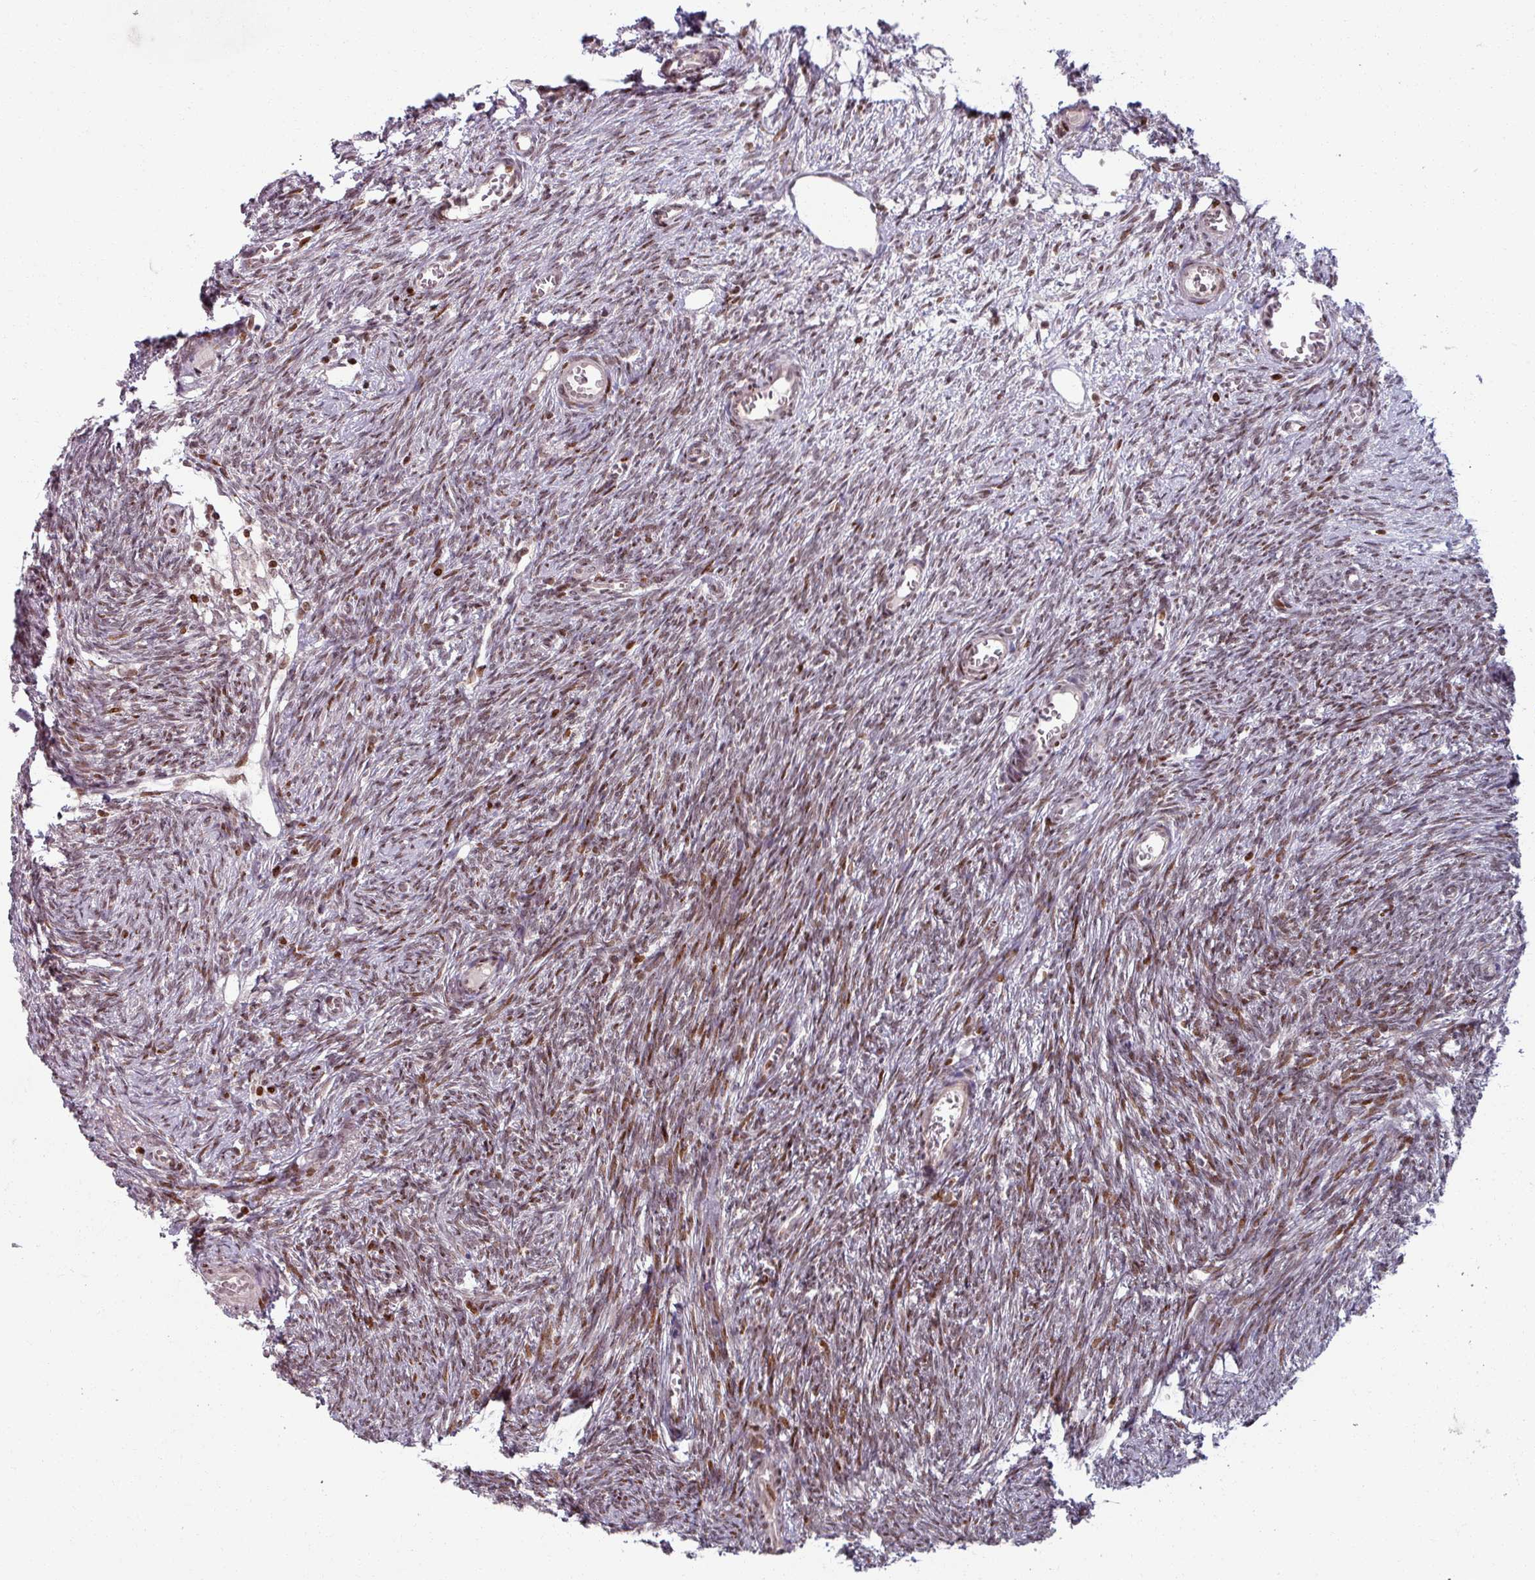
{"staining": {"intensity": "moderate", "quantity": ">75%", "location": "nuclear"}, "tissue": "ovary", "cell_type": "Ovarian stroma cells", "image_type": "normal", "snomed": [{"axis": "morphology", "description": "Normal tissue, NOS"}, {"axis": "topography", "description": "Ovary"}], "caption": "Moderate nuclear expression for a protein is present in about >75% of ovarian stroma cells of benign ovary using immunohistochemistry.", "gene": "NCOR1", "patient": {"sex": "female", "age": 44}}